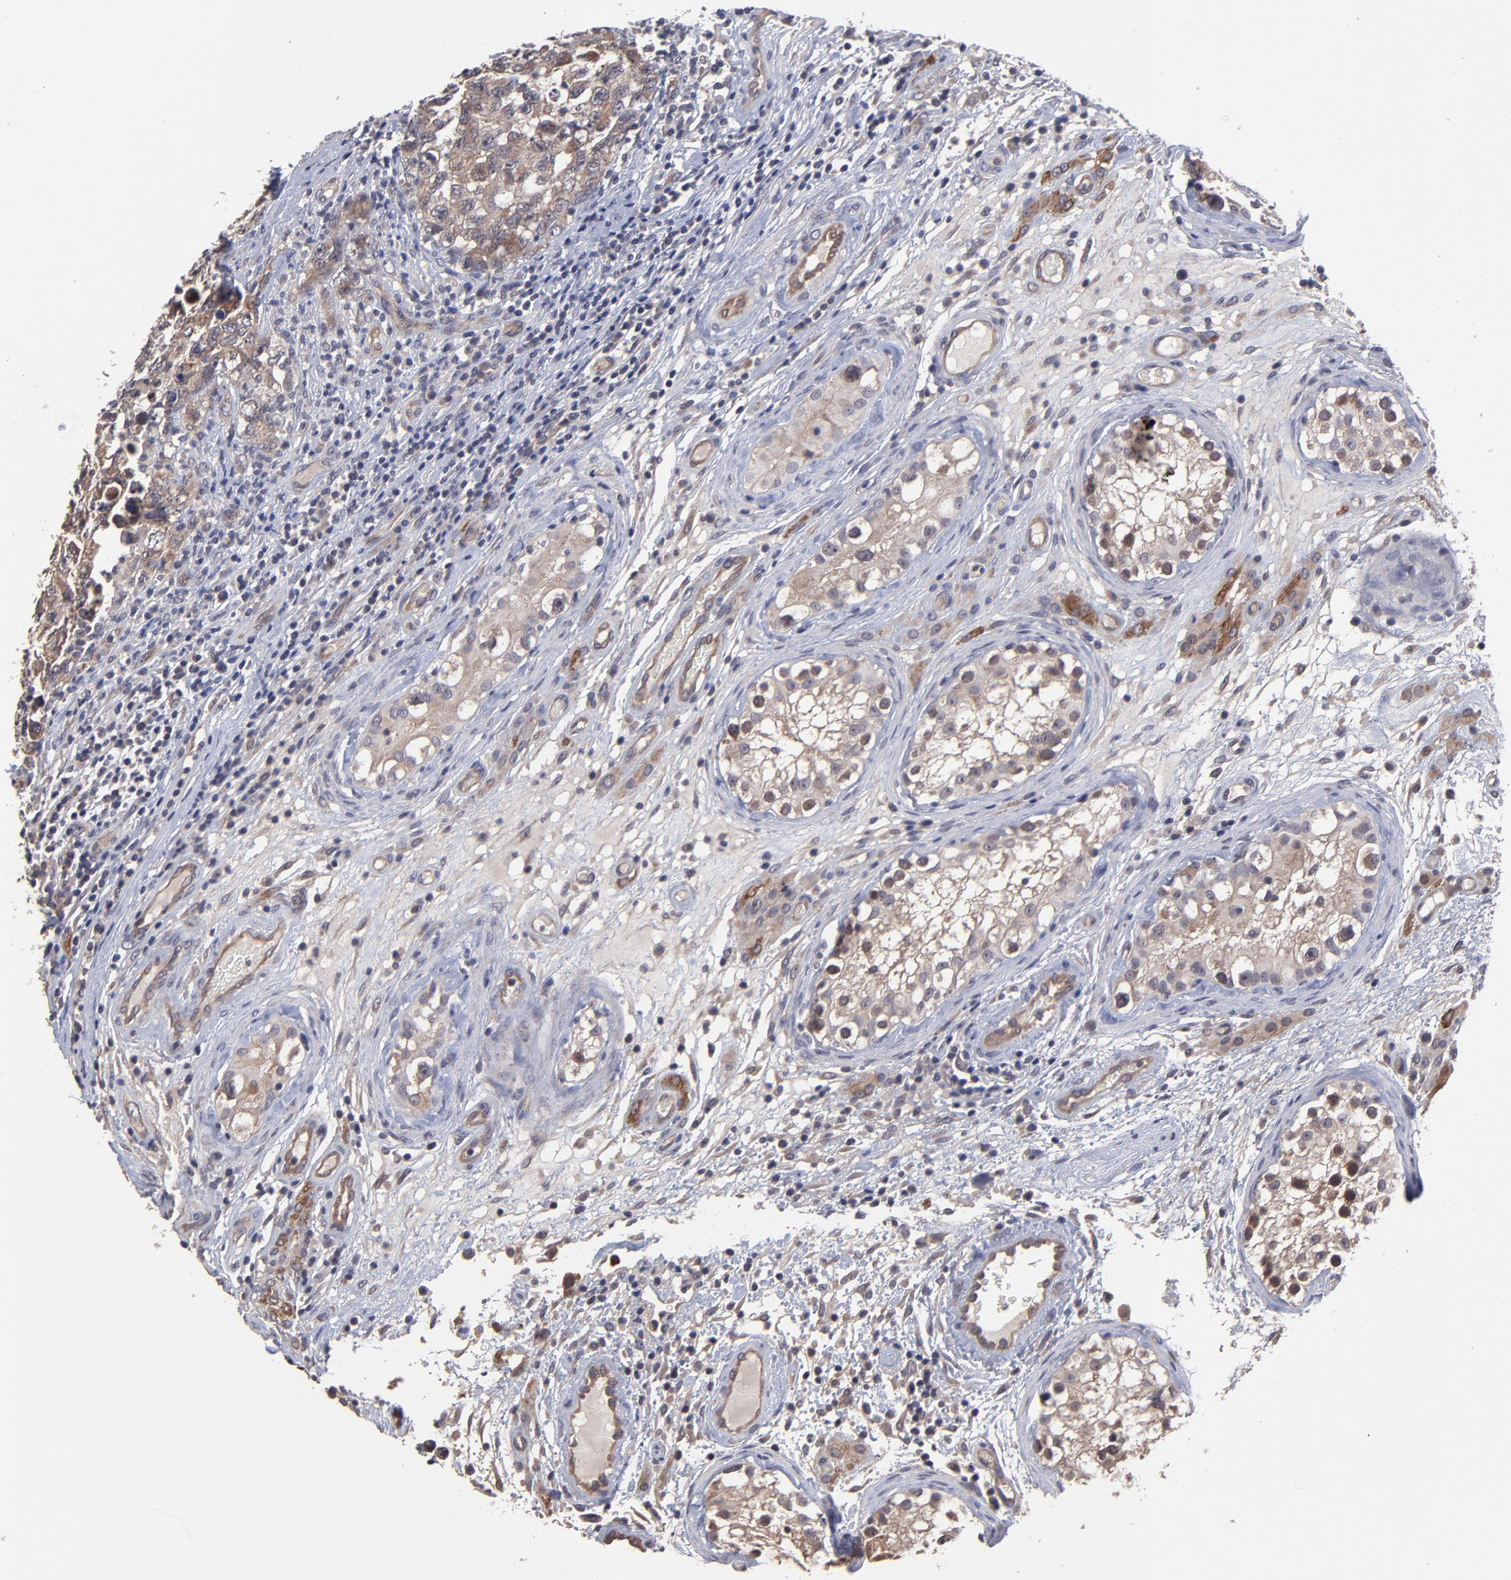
{"staining": {"intensity": "moderate", "quantity": ">75%", "location": "cytoplasmic/membranous"}, "tissue": "testis cancer", "cell_type": "Tumor cells", "image_type": "cancer", "snomed": [{"axis": "morphology", "description": "Carcinoma, Embryonal, NOS"}, {"axis": "topography", "description": "Testis"}], "caption": "IHC staining of embryonal carcinoma (testis), which exhibits medium levels of moderate cytoplasmic/membranous positivity in approximately >75% of tumor cells indicating moderate cytoplasmic/membranous protein staining. The staining was performed using DAB (3,3'-diaminobenzidine) (brown) for protein detection and nuclei were counterstained in hematoxylin (blue).", "gene": "ZNF780B", "patient": {"sex": "male", "age": 31}}